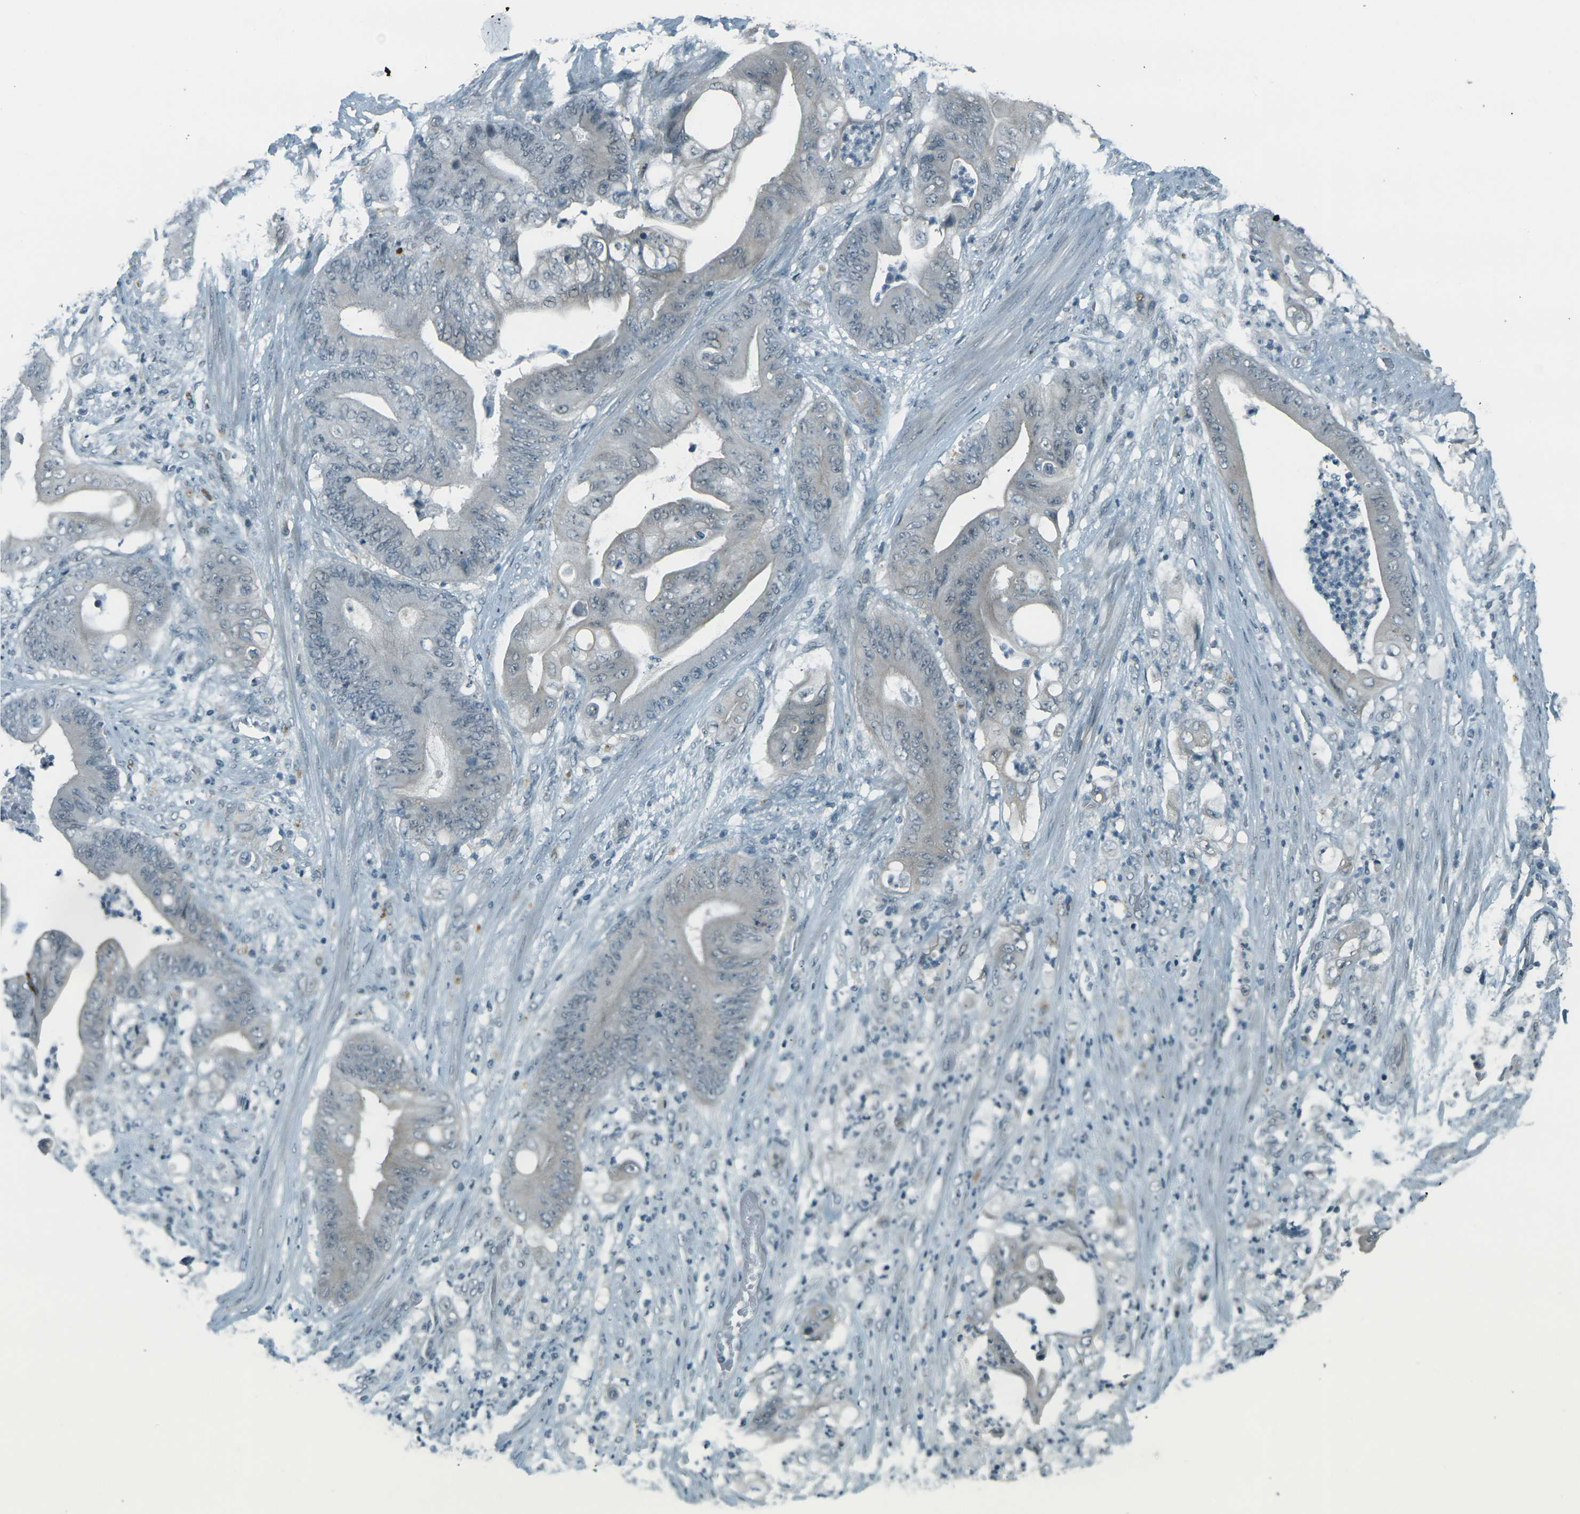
{"staining": {"intensity": "negative", "quantity": "none", "location": "none"}, "tissue": "stomach cancer", "cell_type": "Tumor cells", "image_type": "cancer", "snomed": [{"axis": "morphology", "description": "Adenocarcinoma, NOS"}, {"axis": "topography", "description": "Stomach"}], "caption": "Immunohistochemistry (IHC) of stomach adenocarcinoma demonstrates no positivity in tumor cells.", "gene": "GPR19", "patient": {"sex": "female", "age": 73}}